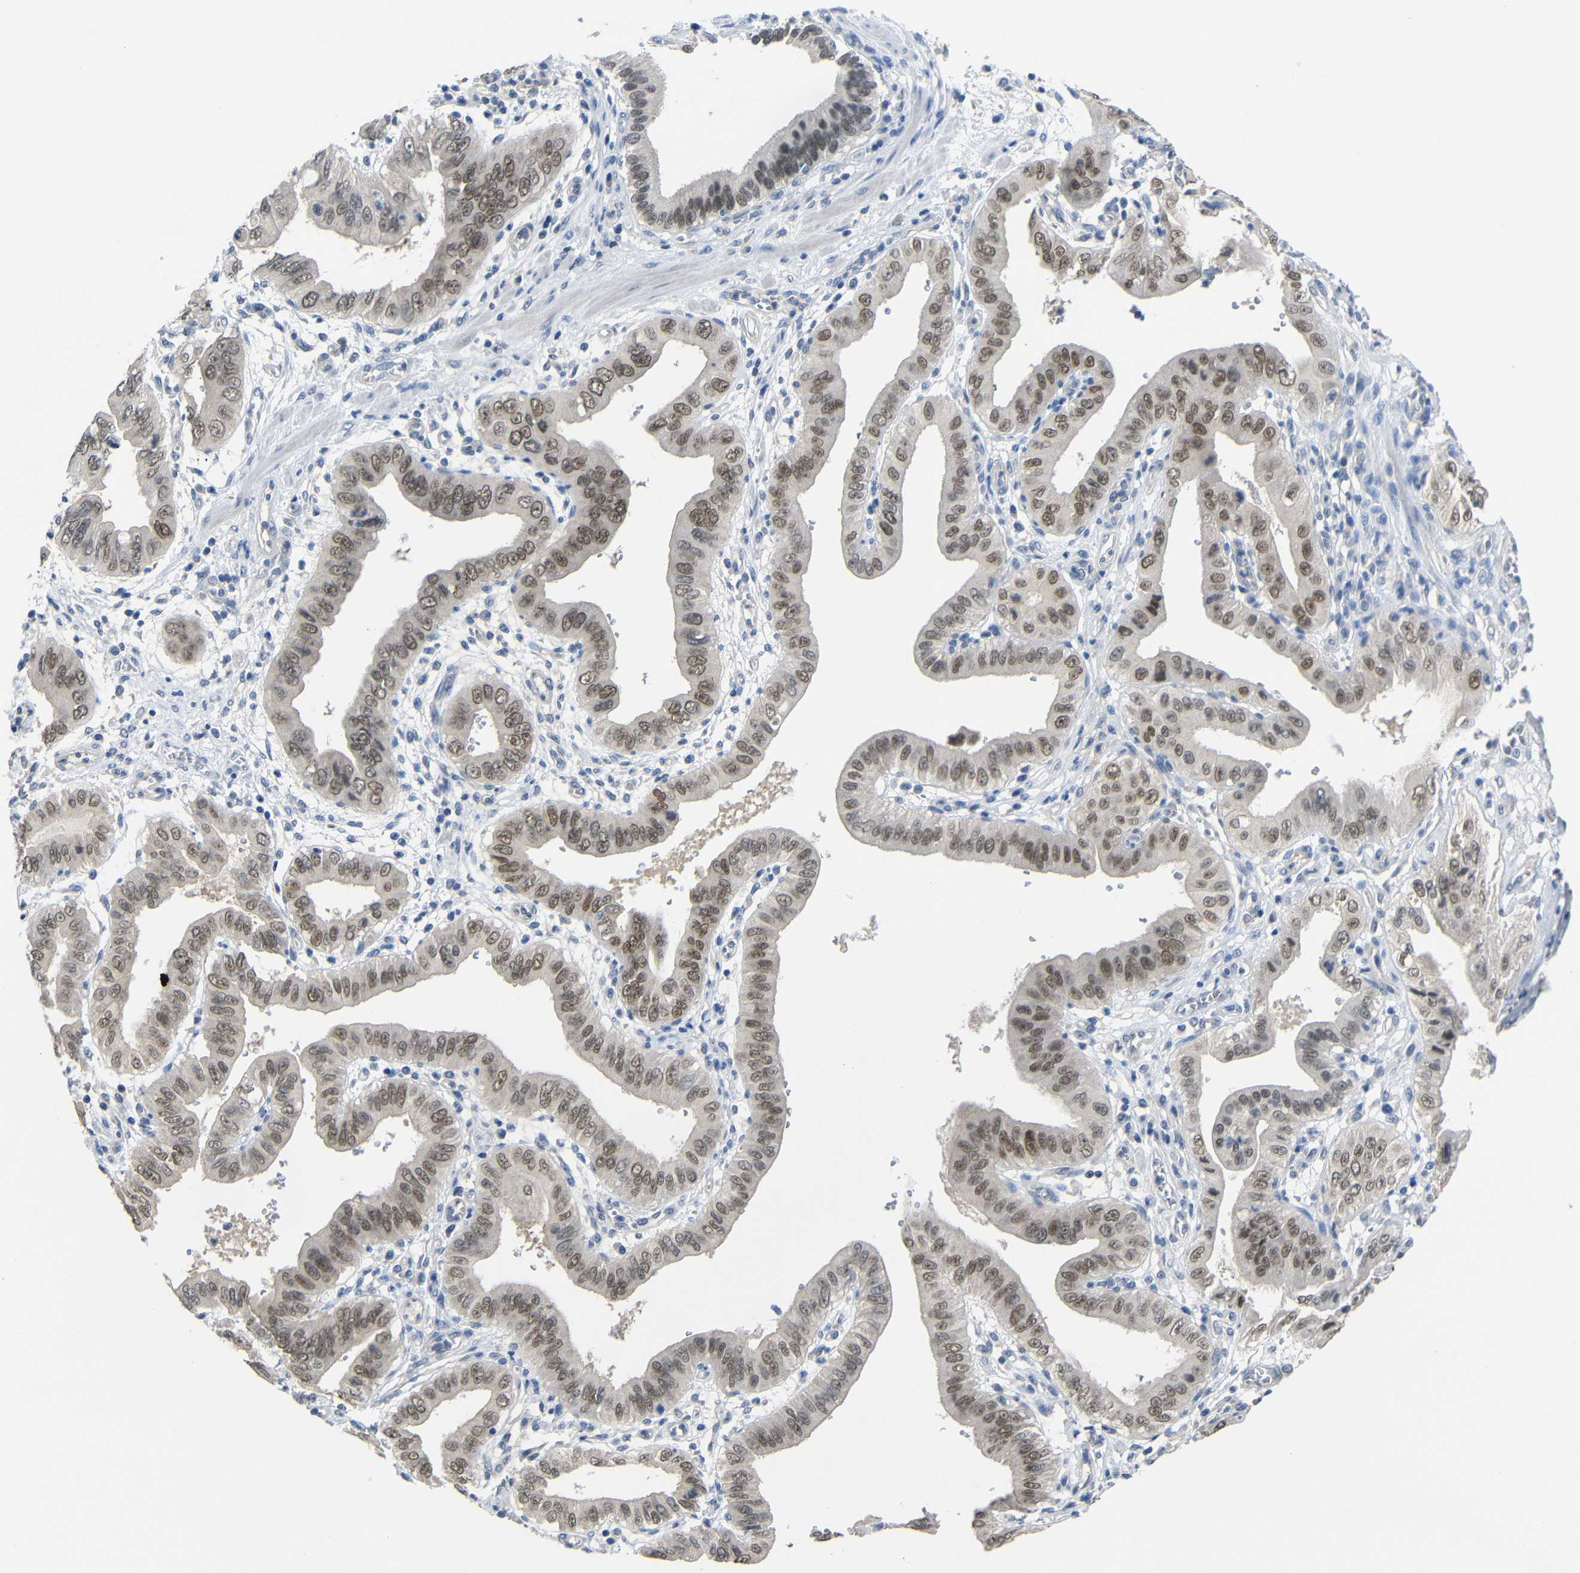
{"staining": {"intensity": "moderate", "quantity": ">75%", "location": "nuclear"}, "tissue": "pancreatic cancer", "cell_type": "Tumor cells", "image_type": "cancer", "snomed": [{"axis": "morphology", "description": "Normal tissue, NOS"}, {"axis": "topography", "description": "Lymph node"}], "caption": "A brown stain labels moderate nuclear staining of a protein in pancreatic cancer tumor cells. (Stains: DAB (3,3'-diaminobenzidine) in brown, nuclei in blue, Microscopy: brightfield microscopy at high magnification).", "gene": "HNF1A", "patient": {"sex": "male", "age": 50}}